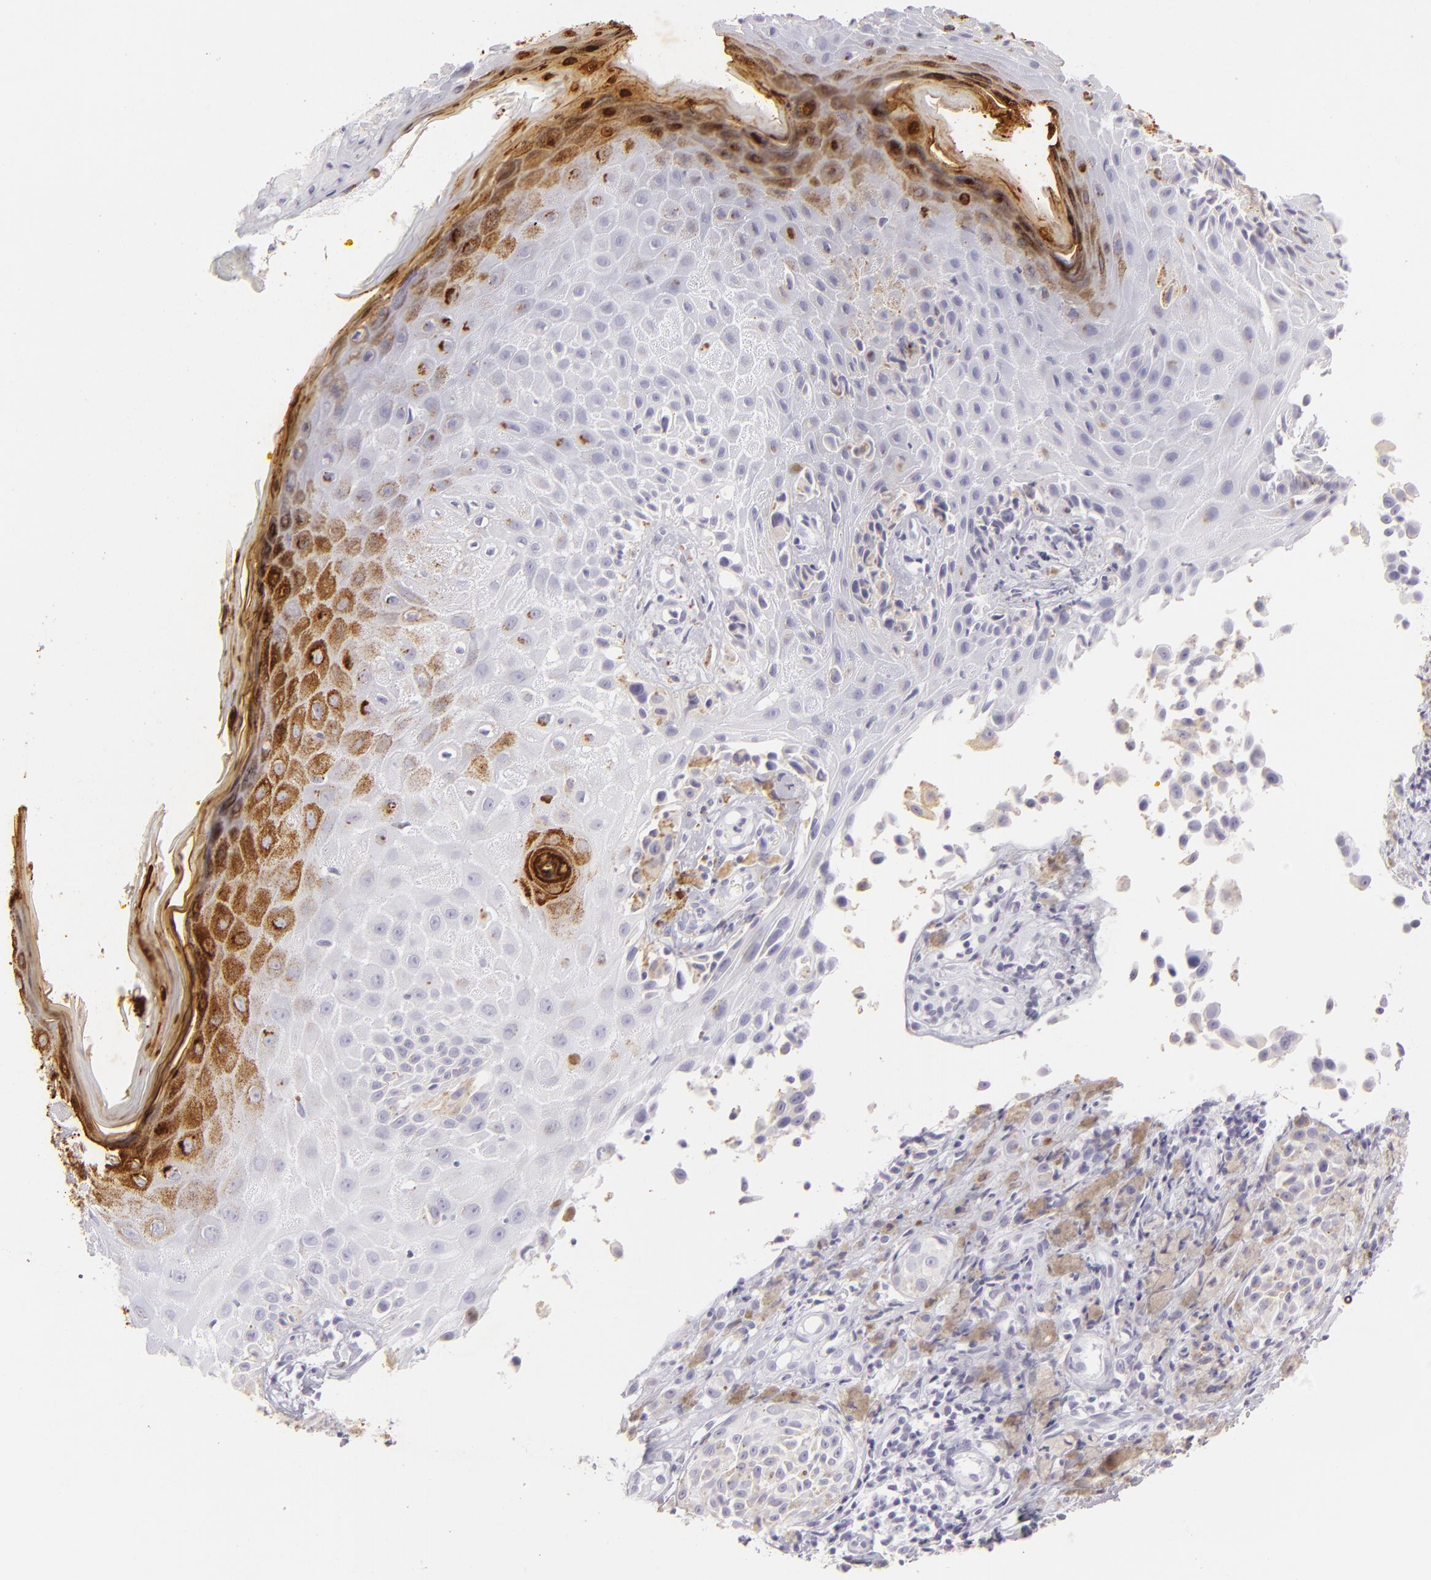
{"staining": {"intensity": "negative", "quantity": "none", "location": "none"}, "tissue": "melanoma", "cell_type": "Tumor cells", "image_type": "cancer", "snomed": [{"axis": "morphology", "description": "Malignant melanoma, NOS"}, {"axis": "topography", "description": "Skin"}], "caption": "Malignant melanoma was stained to show a protein in brown. There is no significant expression in tumor cells.", "gene": "FLG", "patient": {"sex": "male", "age": 36}}